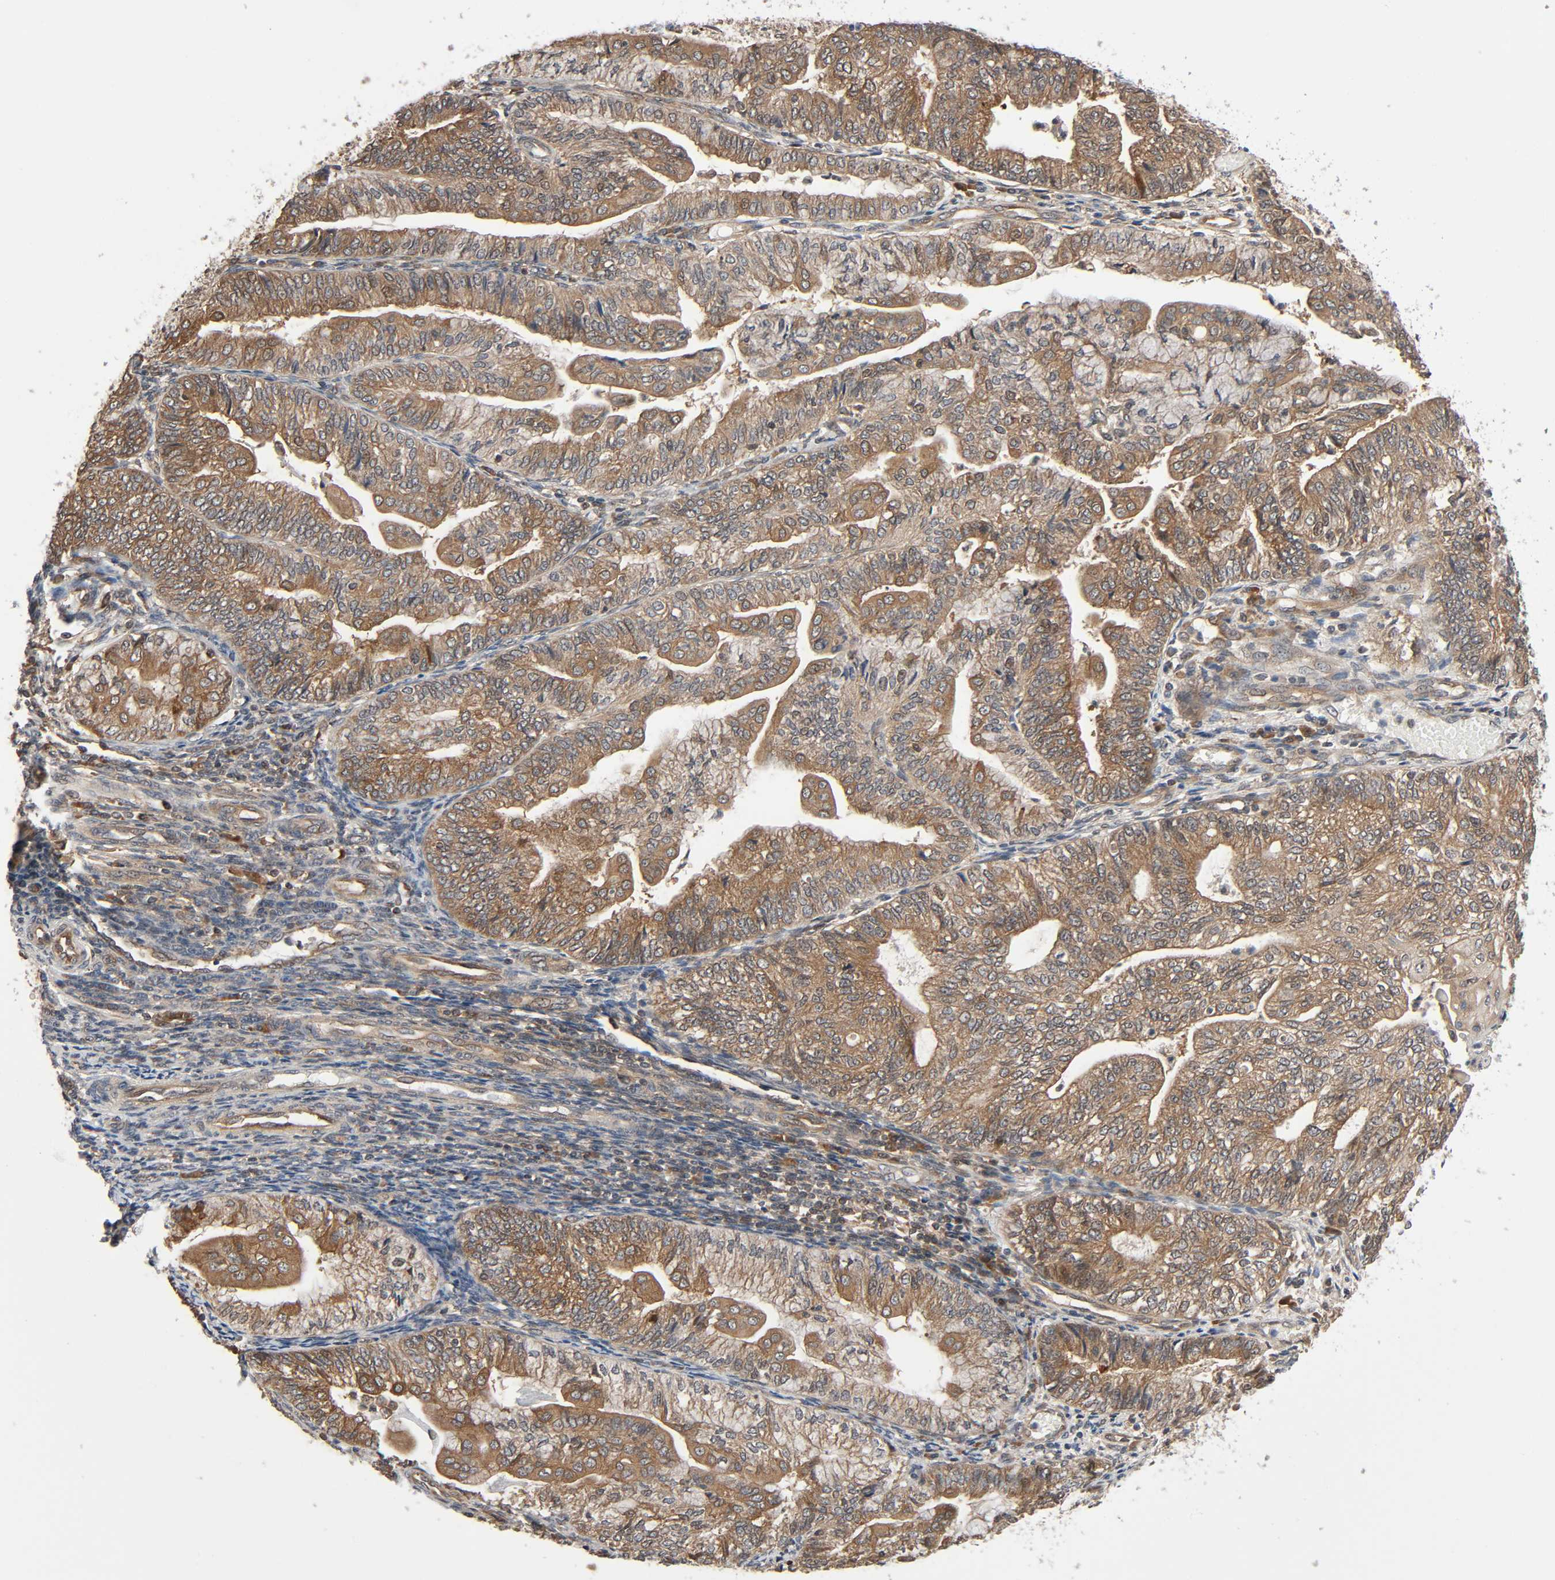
{"staining": {"intensity": "moderate", "quantity": ">75%", "location": "cytoplasmic/membranous"}, "tissue": "endometrial cancer", "cell_type": "Tumor cells", "image_type": "cancer", "snomed": [{"axis": "morphology", "description": "Adenocarcinoma, NOS"}, {"axis": "topography", "description": "Endometrium"}], "caption": "Immunohistochemistry of endometrial cancer exhibits medium levels of moderate cytoplasmic/membranous expression in about >75% of tumor cells.", "gene": "PPP2R1B", "patient": {"sex": "female", "age": 59}}